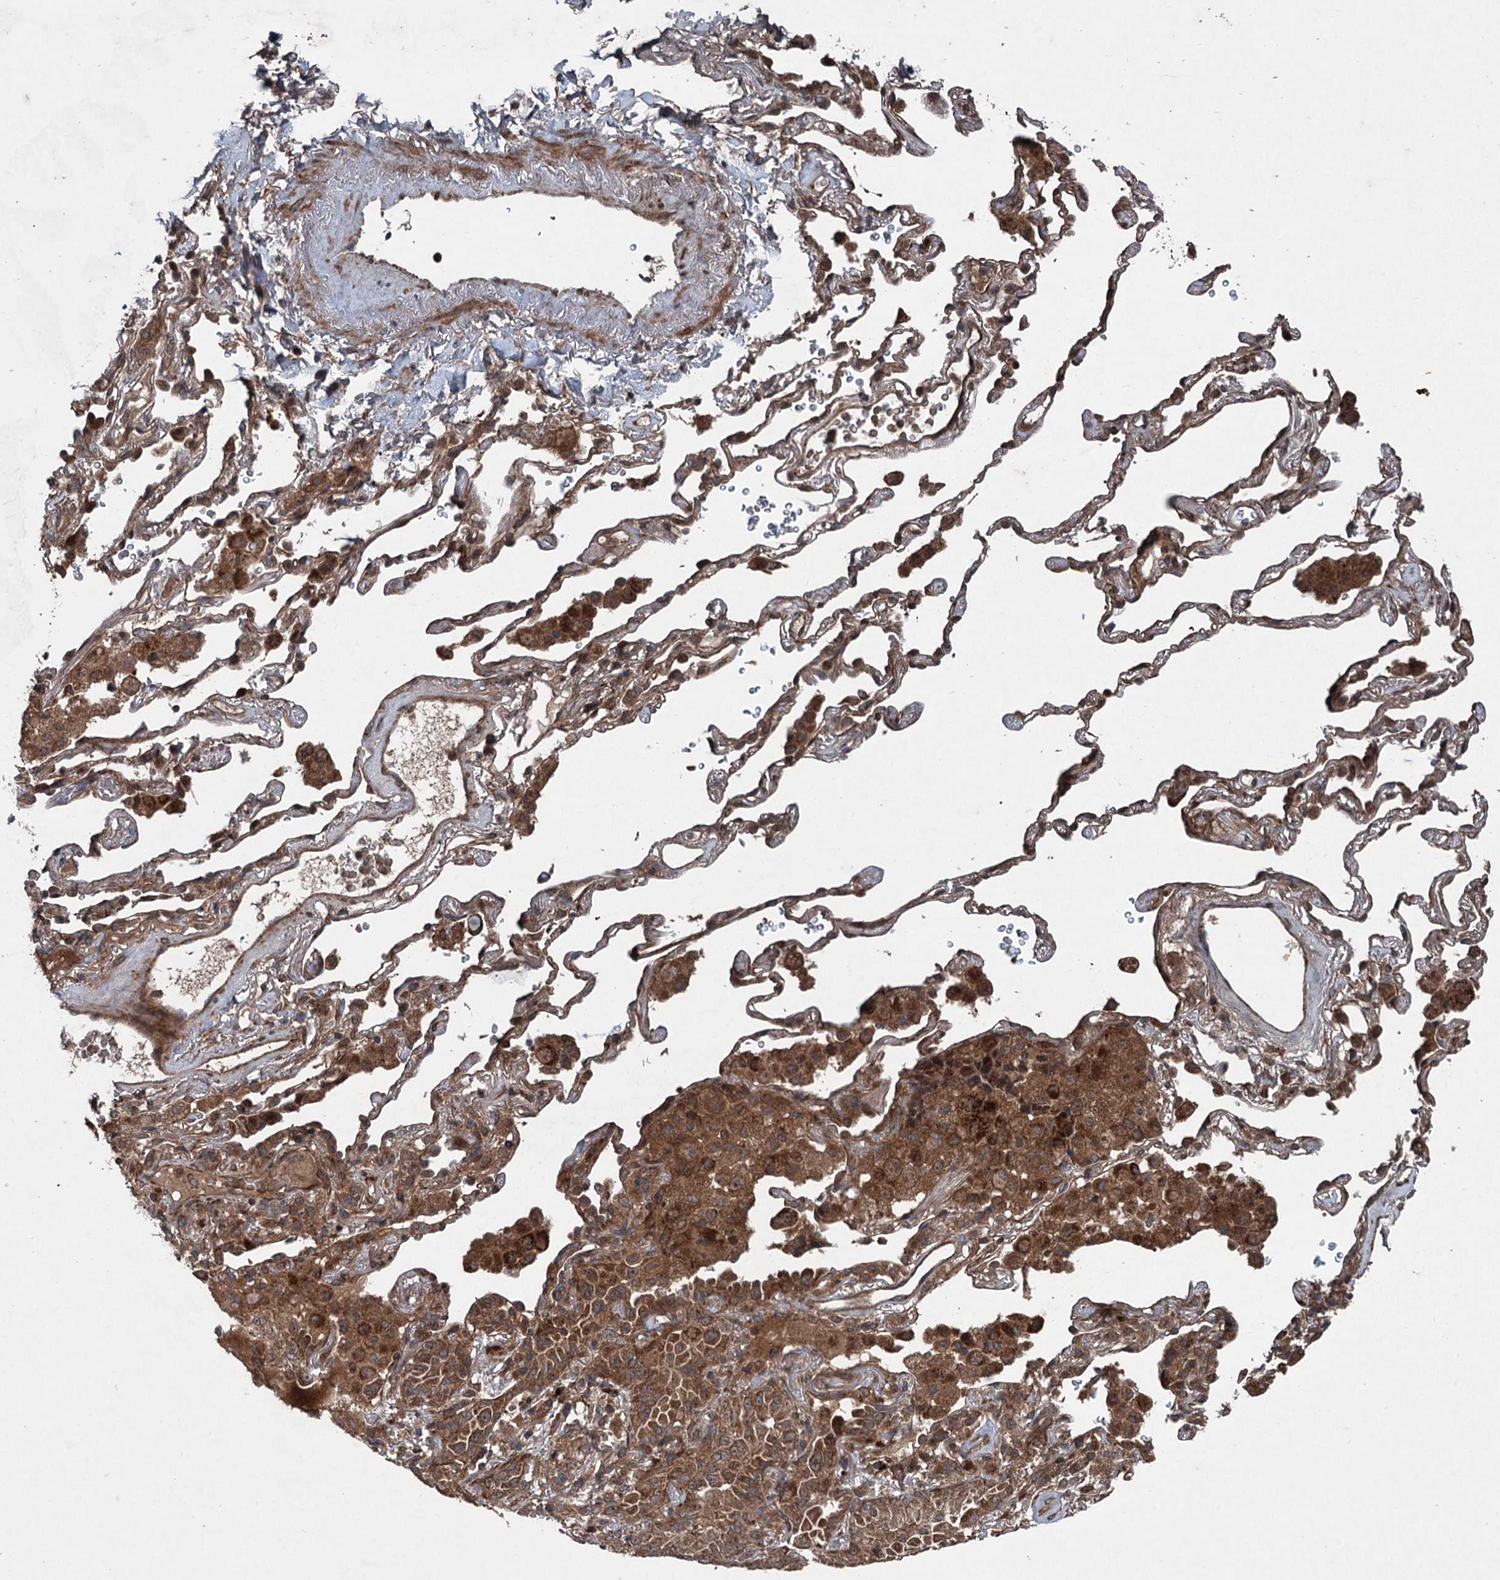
{"staining": {"intensity": "moderate", "quantity": ">75%", "location": "cytoplasmic/membranous"}, "tissue": "lung cancer", "cell_type": "Tumor cells", "image_type": "cancer", "snomed": [{"axis": "morphology", "description": "Adenocarcinoma, NOS"}, {"axis": "topography", "description": "Lung"}], "caption": "Immunohistochemistry (IHC) of human lung cancer shows medium levels of moderate cytoplasmic/membranous staining in approximately >75% of tumor cells.", "gene": "ALAS1", "patient": {"sex": "female", "age": 69}}